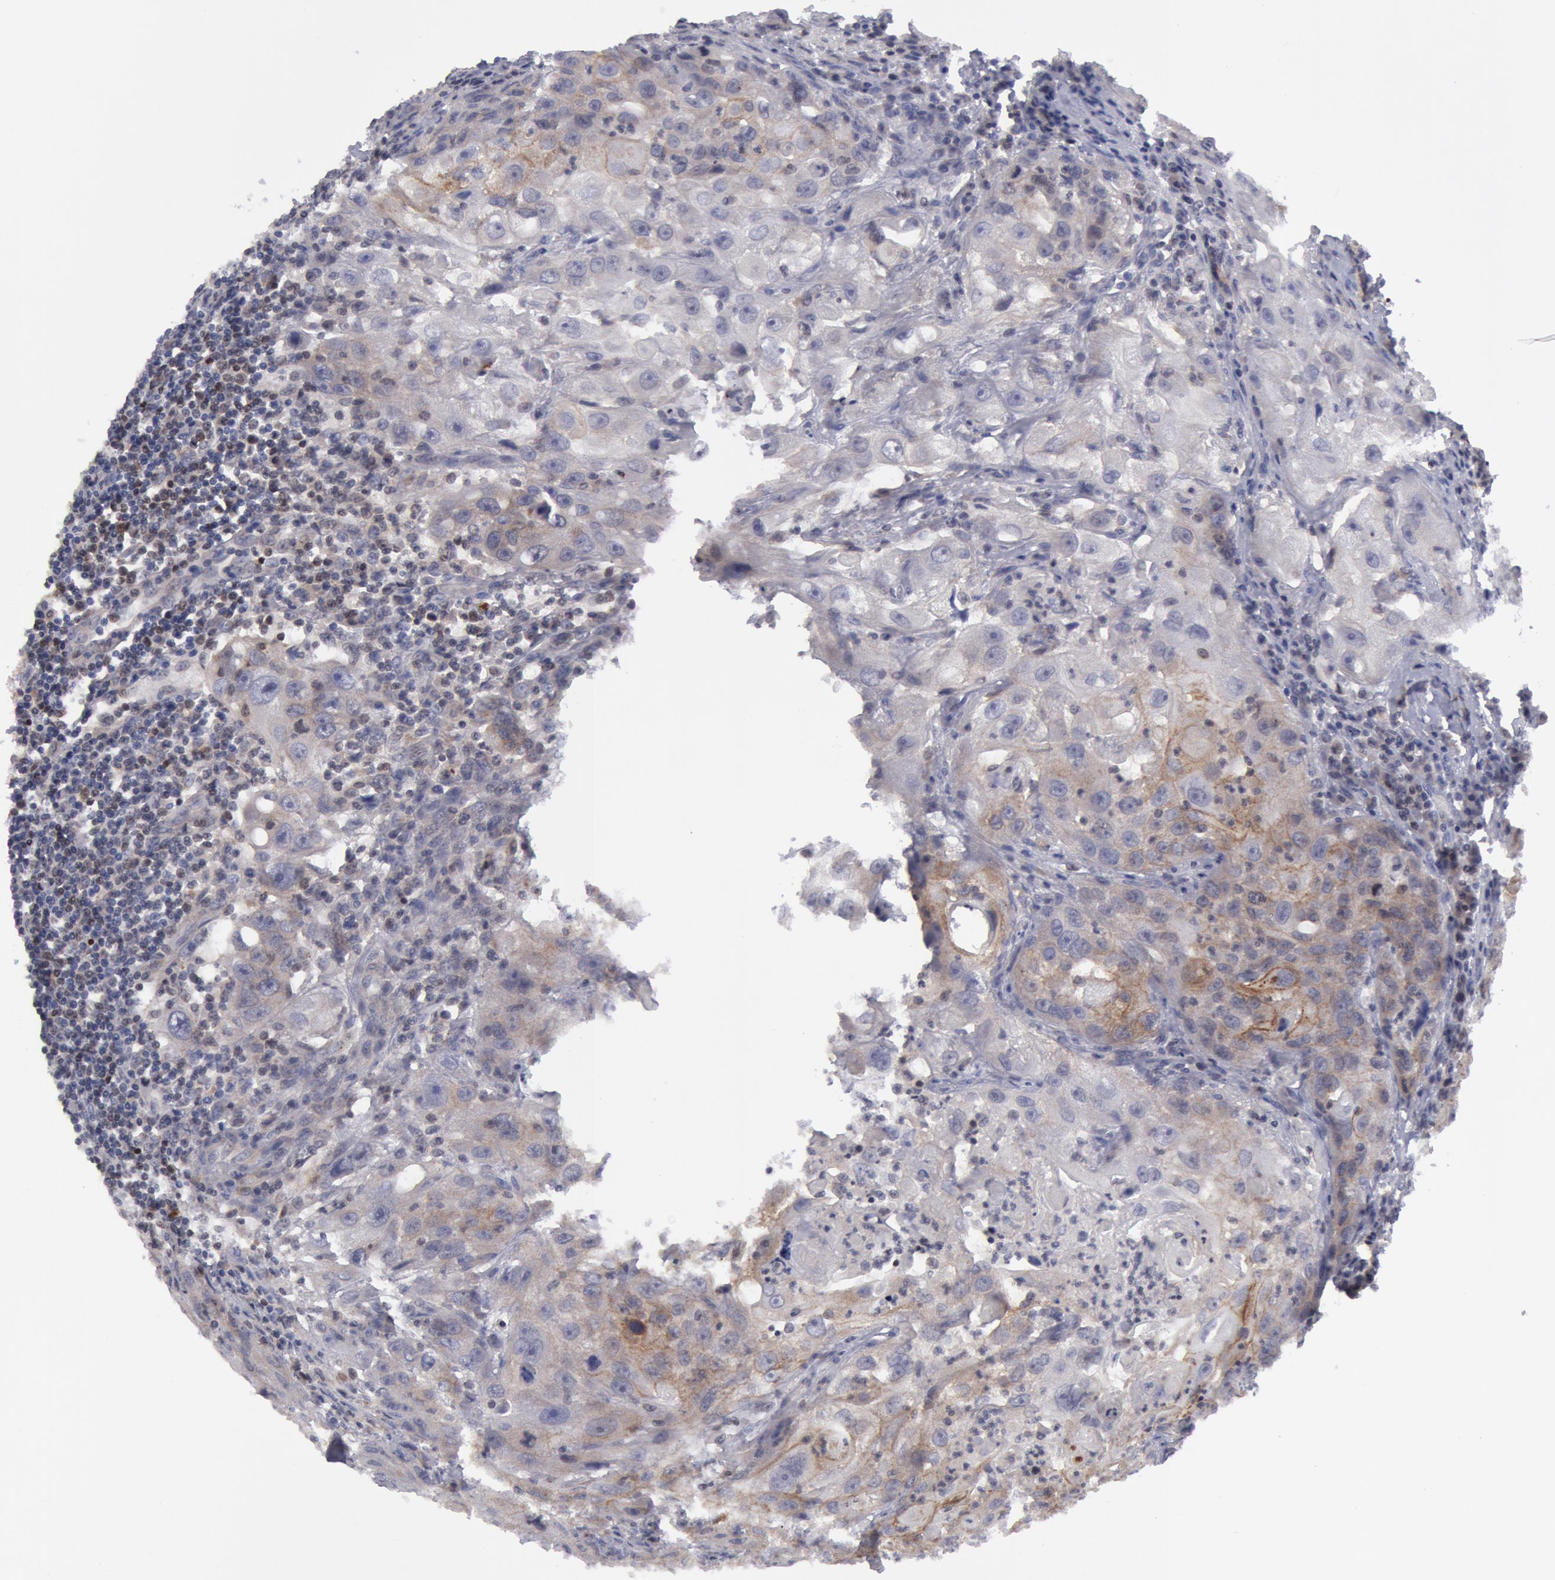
{"staining": {"intensity": "weak", "quantity": "25%-75%", "location": "cytoplasmic/membranous"}, "tissue": "head and neck cancer", "cell_type": "Tumor cells", "image_type": "cancer", "snomed": [{"axis": "morphology", "description": "Squamous cell carcinoma, NOS"}, {"axis": "topography", "description": "Head-Neck"}], "caption": "Tumor cells show weak cytoplasmic/membranous staining in about 25%-75% of cells in head and neck squamous cell carcinoma.", "gene": "ERBB2", "patient": {"sex": "male", "age": 64}}